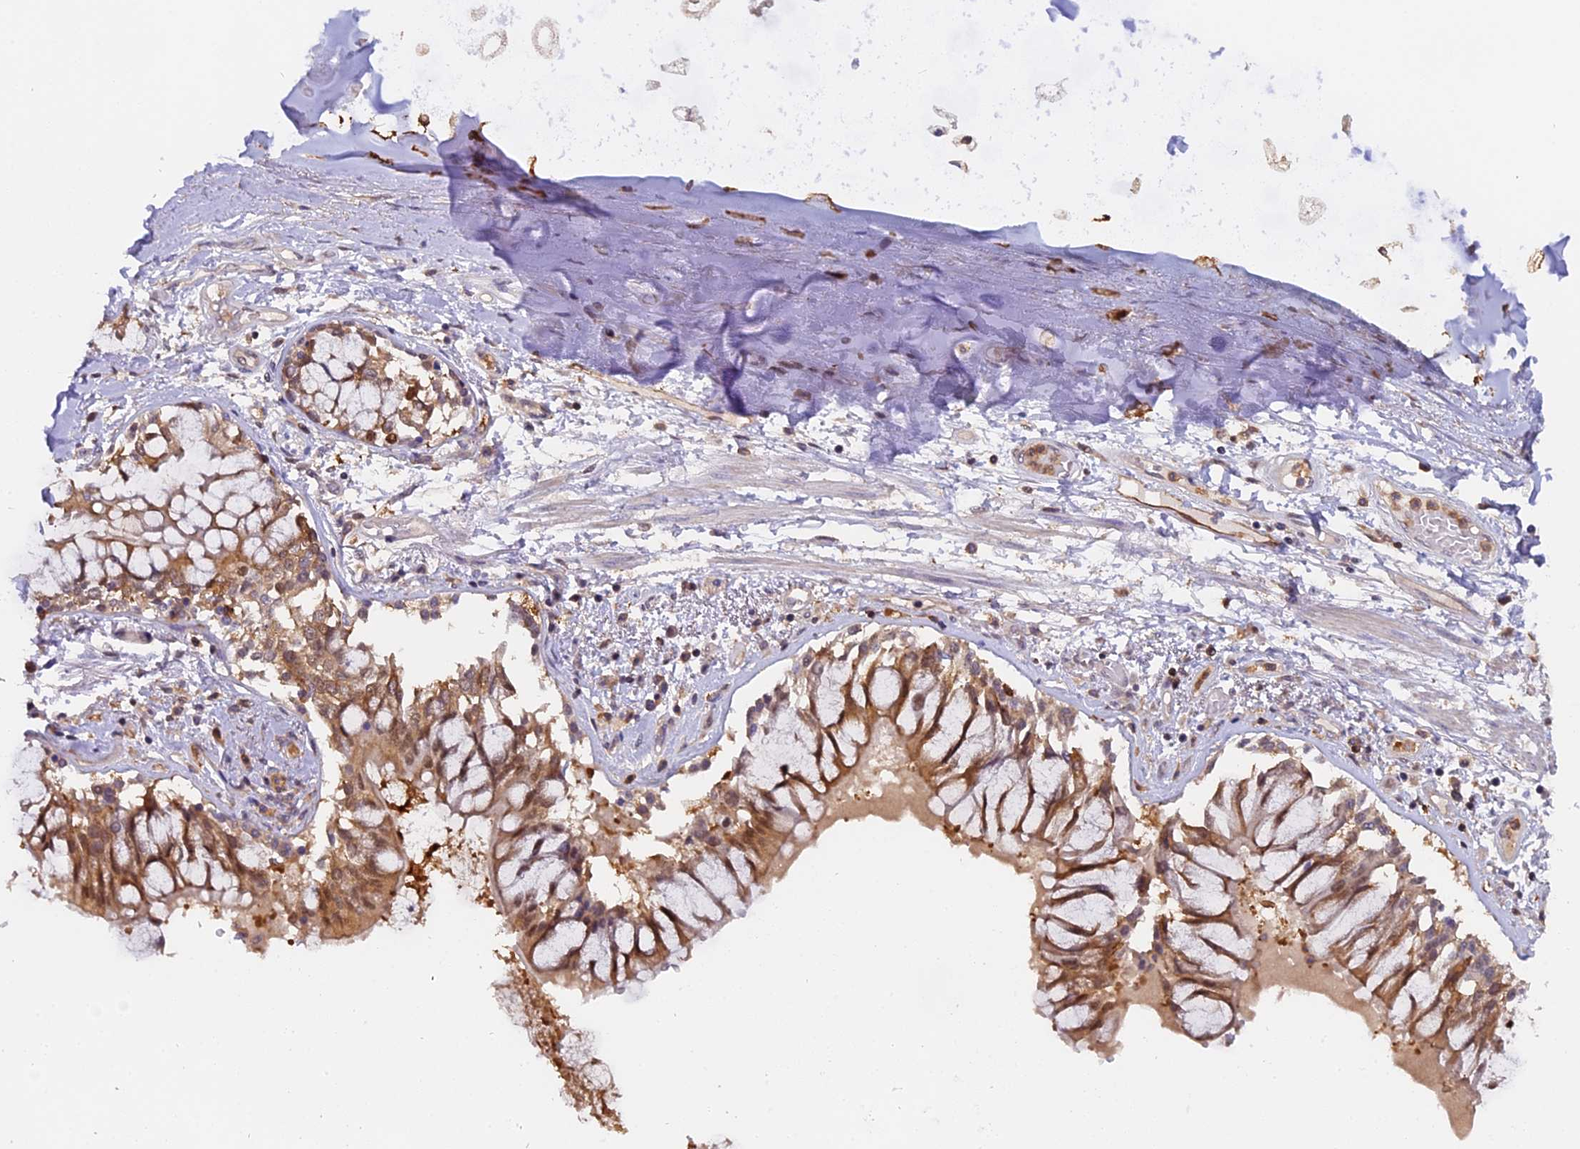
{"staining": {"intensity": "moderate", "quantity": ">75%", "location": "cytoplasmic/membranous"}, "tissue": "adipose tissue", "cell_type": "Adipocytes", "image_type": "normal", "snomed": [{"axis": "morphology", "description": "Normal tissue, NOS"}, {"axis": "topography", "description": "Cartilage tissue"}, {"axis": "topography", "description": "Bronchus"}, {"axis": "topography", "description": "Lung"}, {"axis": "topography", "description": "Peripheral nerve tissue"}], "caption": "IHC staining of unremarkable adipose tissue, which demonstrates medium levels of moderate cytoplasmic/membranous expression in approximately >75% of adipocytes indicating moderate cytoplasmic/membranous protein expression. The staining was performed using DAB (brown) for protein detection and nuclei were counterstained in hematoxylin (blue).", "gene": "FAM118B", "patient": {"sex": "female", "age": 49}}